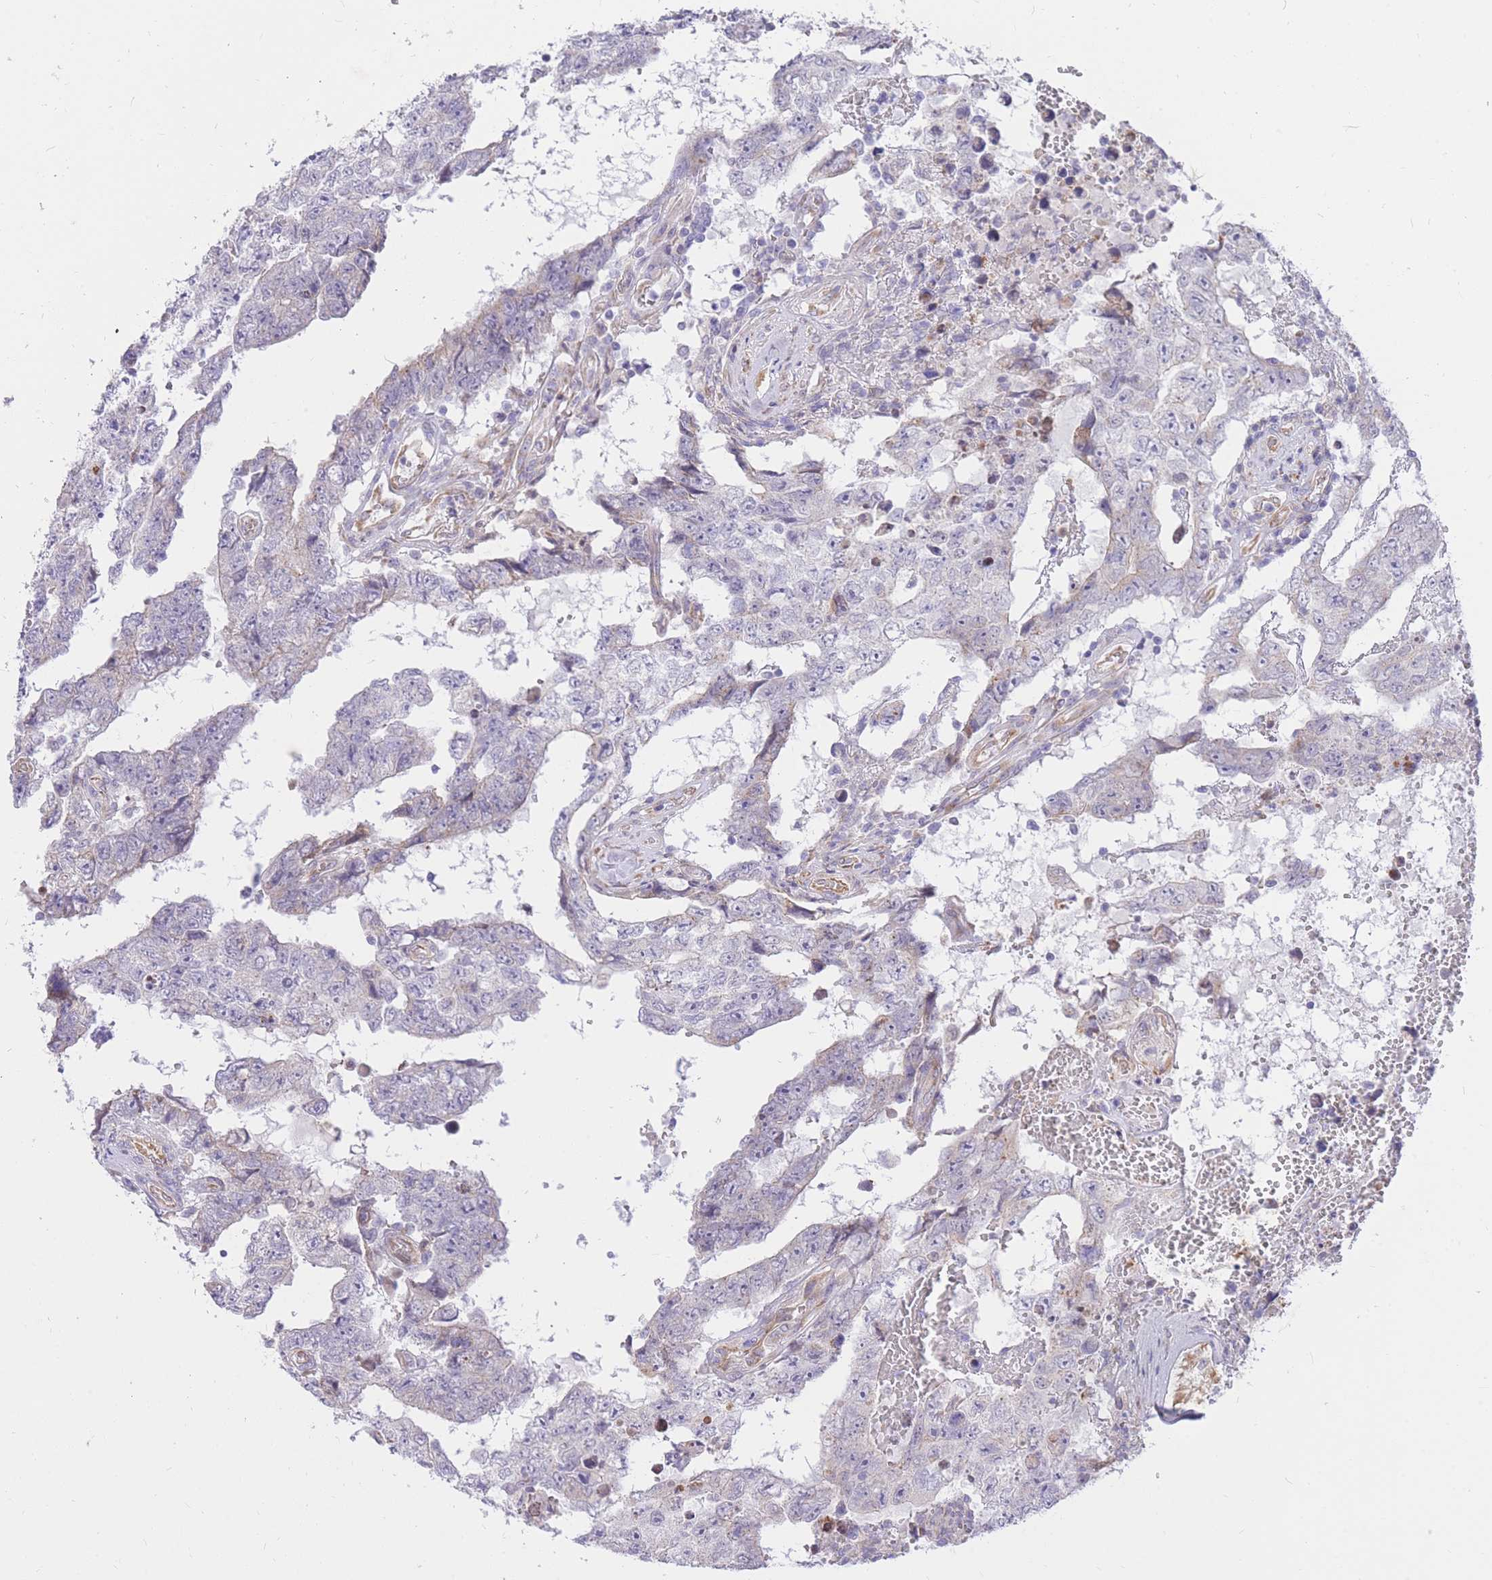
{"staining": {"intensity": "negative", "quantity": "none", "location": "none"}, "tissue": "testis cancer", "cell_type": "Tumor cells", "image_type": "cancer", "snomed": [{"axis": "morphology", "description": "Carcinoma, Embryonal, NOS"}, {"axis": "topography", "description": "Testis"}], "caption": "An image of testis embryonal carcinoma stained for a protein displays no brown staining in tumor cells. (DAB IHC visualized using brightfield microscopy, high magnification).", "gene": "TOPAZ1", "patient": {"sex": "male", "age": 25}}